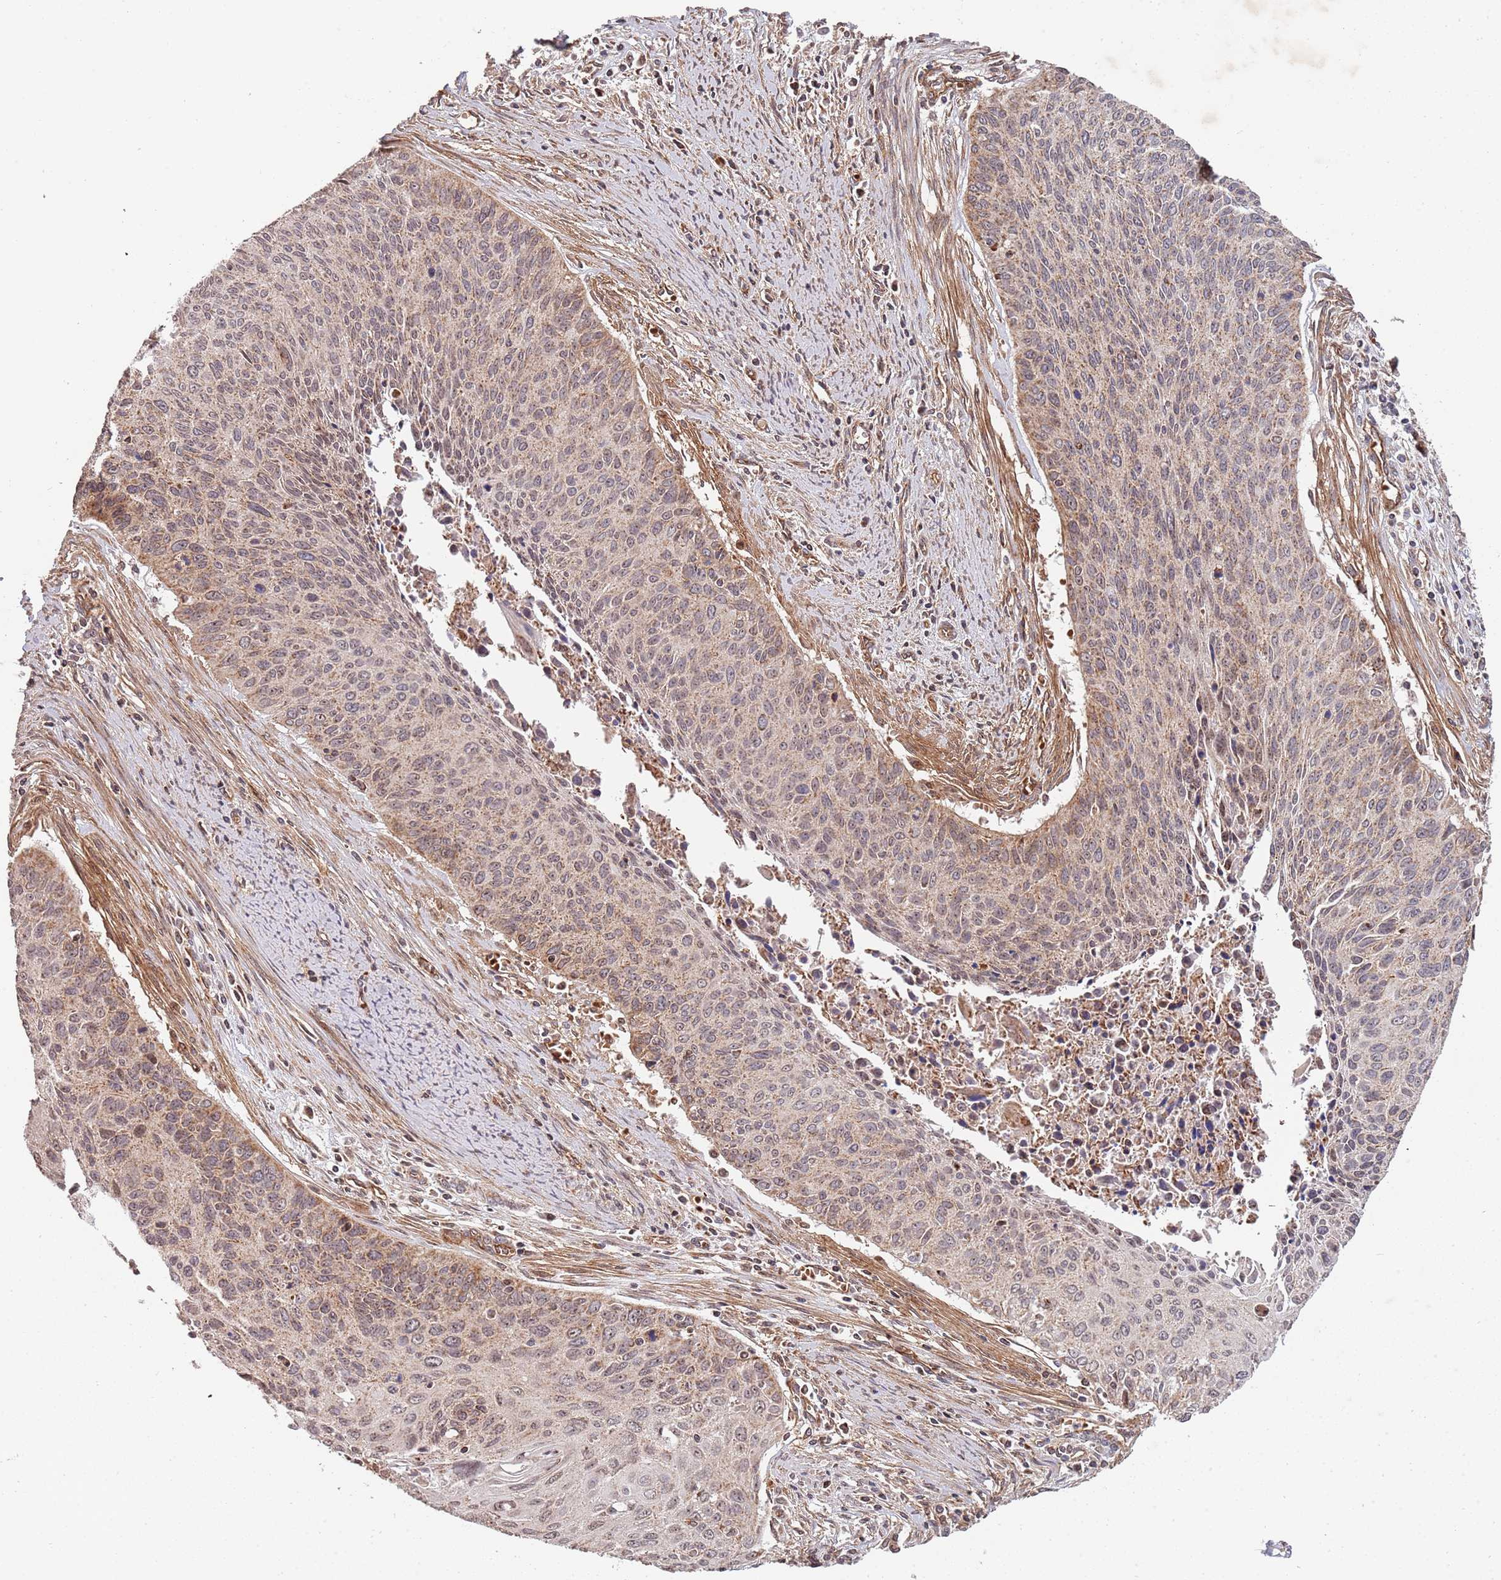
{"staining": {"intensity": "moderate", "quantity": ">75%", "location": "cytoplasmic/membranous"}, "tissue": "cervical cancer", "cell_type": "Tumor cells", "image_type": "cancer", "snomed": [{"axis": "morphology", "description": "Squamous cell carcinoma, NOS"}, {"axis": "topography", "description": "Cervix"}], "caption": "The photomicrograph exhibits staining of squamous cell carcinoma (cervical), revealing moderate cytoplasmic/membranous protein positivity (brown color) within tumor cells. The protein is stained brown, and the nuclei are stained in blue (DAB (3,3'-diaminobenzidine) IHC with brightfield microscopy, high magnification).", "gene": "DCHS1", "patient": {"sex": "female", "age": 55}}